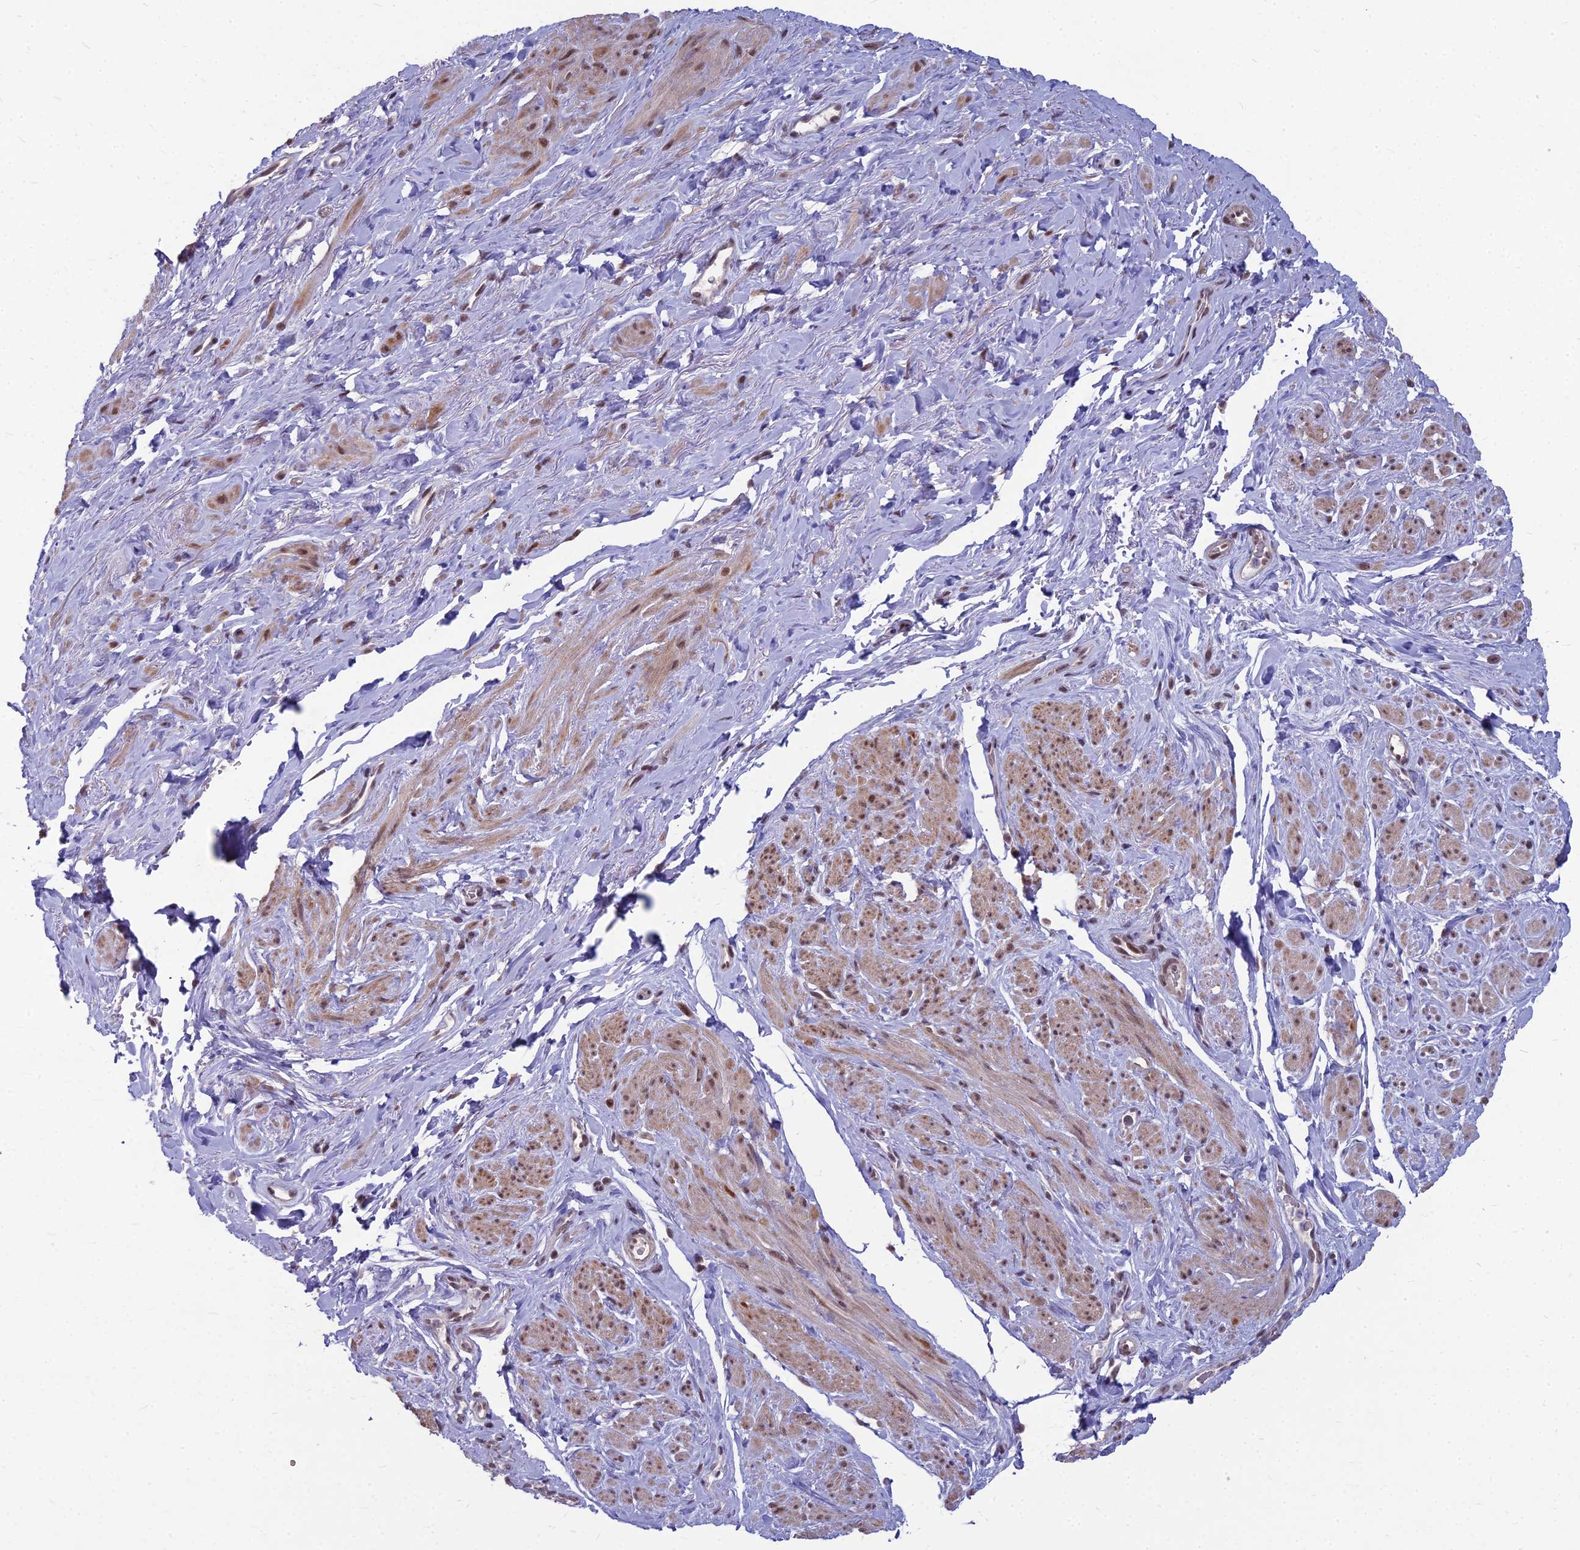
{"staining": {"intensity": "moderate", "quantity": "<25%", "location": "cytoplasmic/membranous,nuclear"}, "tissue": "smooth muscle", "cell_type": "Smooth muscle cells", "image_type": "normal", "snomed": [{"axis": "morphology", "description": "Normal tissue, NOS"}, {"axis": "topography", "description": "Smooth muscle"}, {"axis": "topography", "description": "Peripheral nerve tissue"}], "caption": "This is an image of immunohistochemistry (IHC) staining of normal smooth muscle, which shows moderate staining in the cytoplasmic/membranous,nuclear of smooth muscle cells.", "gene": "KAT7", "patient": {"sex": "male", "age": 69}}